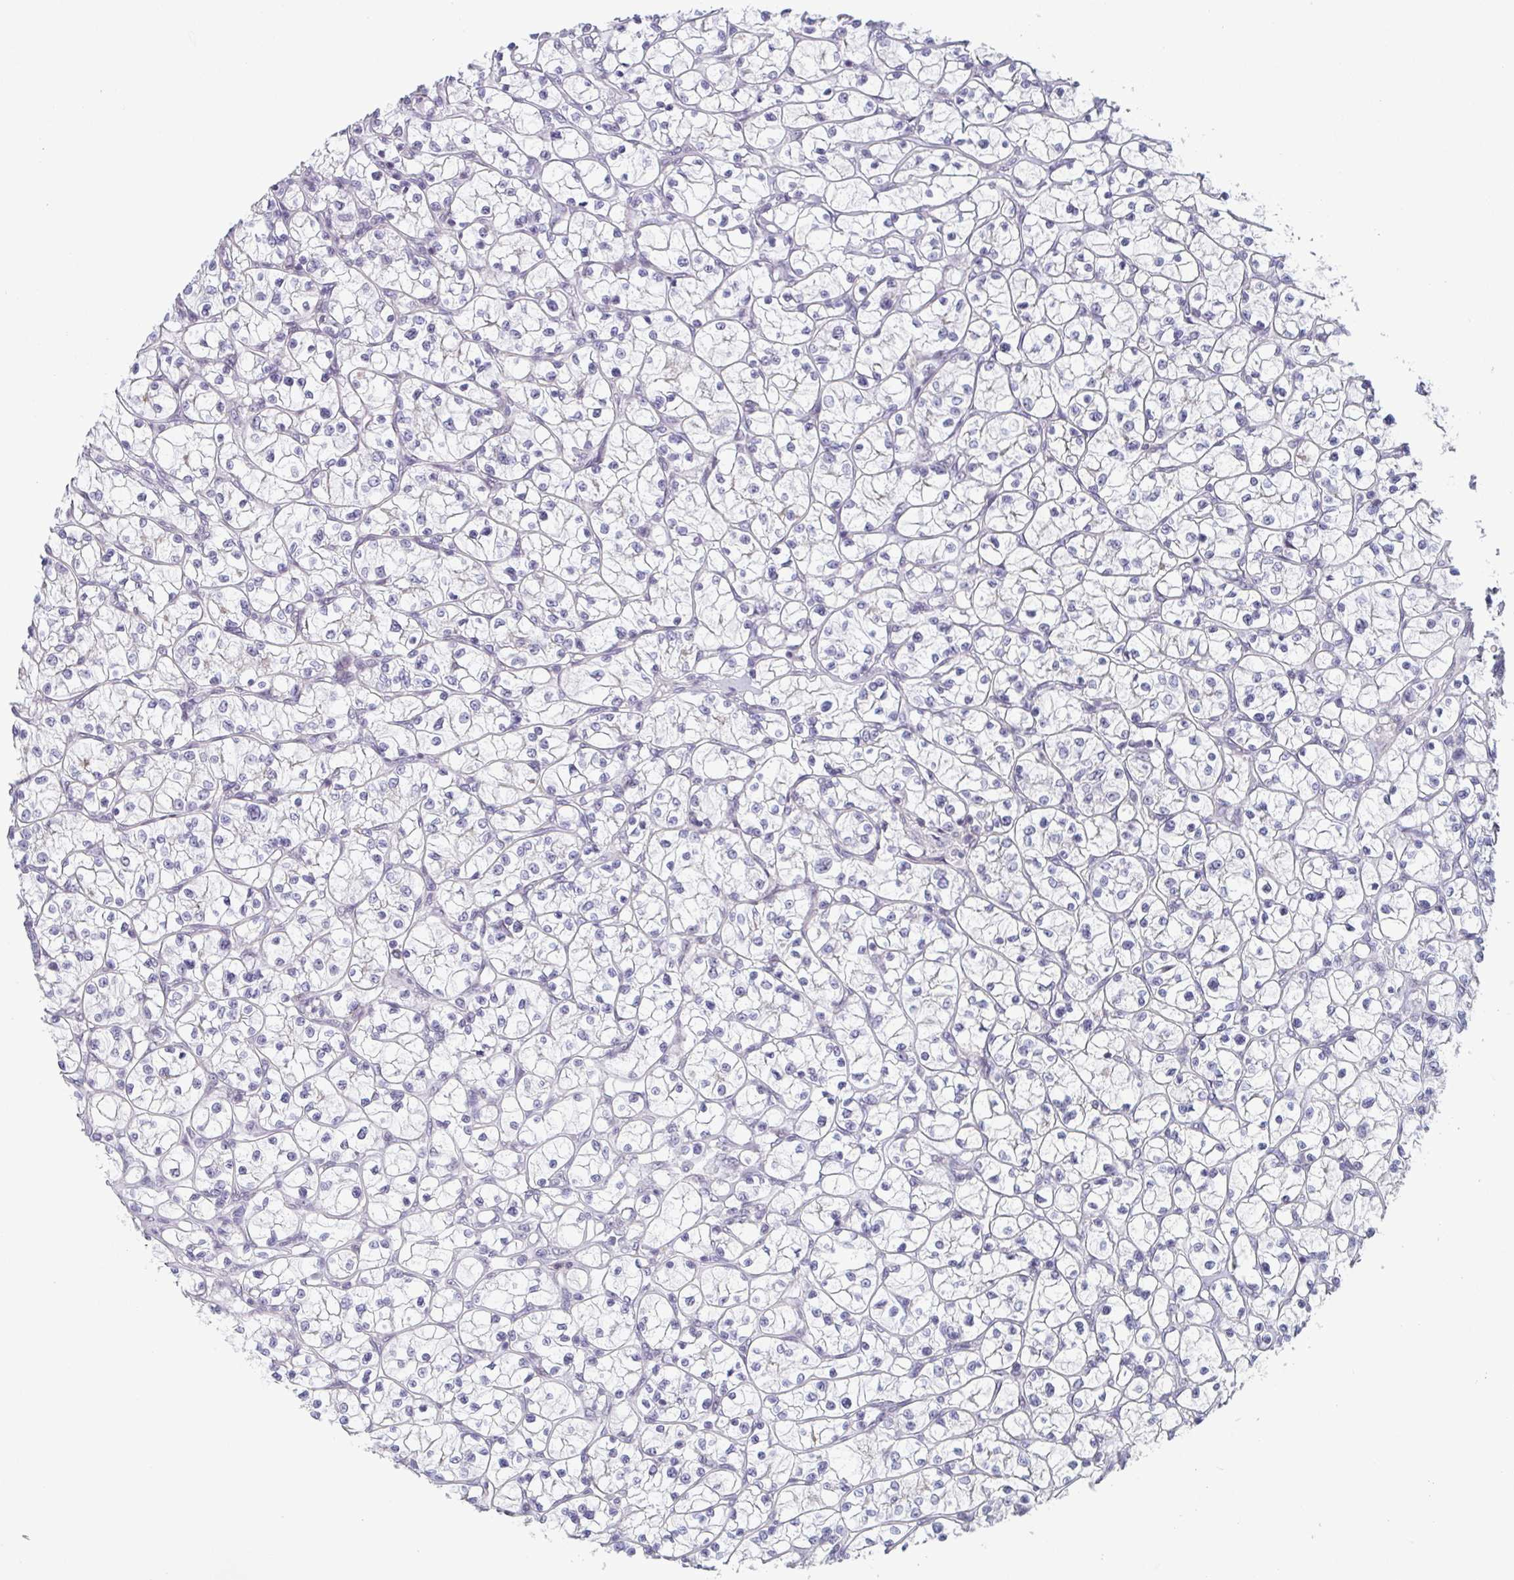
{"staining": {"intensity": "negative", "quantity": "none", "location": "none"}, "tissue": "renal cancer", "cell_type": "Tumor cells", "image_type": "cancer", "snomed": [{"axis": "morphology", "description": "Adenocarcinoma, NOS"}, {"axis": "topography", "description": "Kidney"}], "caption": "A high-resolution micrograph shows IHC staining of renal cancer, which demonstrates no significant staining in tumor cells. The staining is performed using DAB (3,3'-diaminobenzidine) brown chromogen with nuclei counter-stained in using hematoxylin.", "gene": "EXOSC7", "patient": {"sex": "female", "age": 64}}